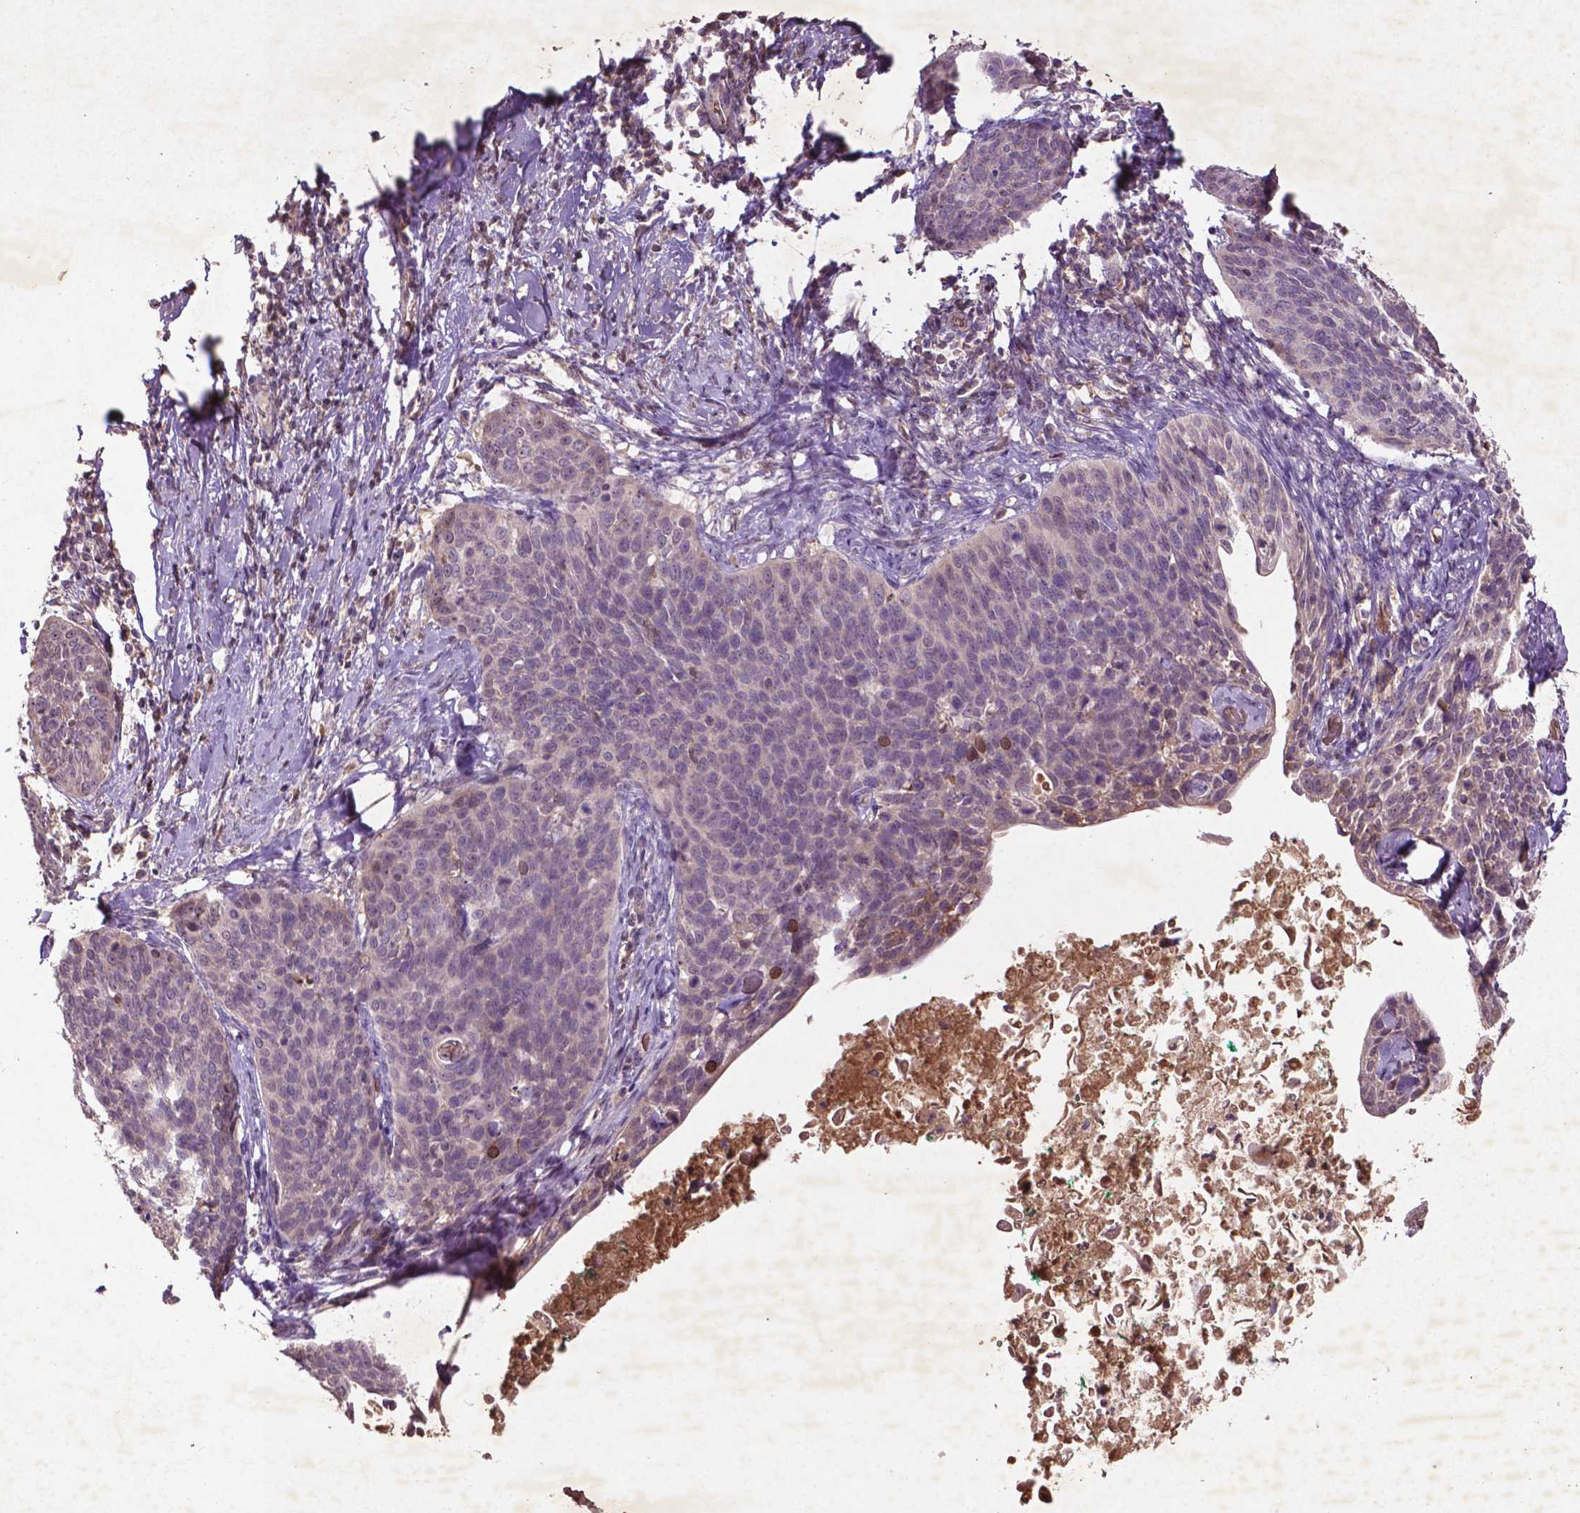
{"staining": {"intensity": "negative", "quantity": "none", "location": "none"}, "tissue": "cervical cancer", "cell_type": "Tumor cells", "image_type": "cancer", "snomed": [{"axis": "morphology", "description": "Squamous cell carcinoma, NOS"}, {"axis": "topography", "description": "Cervix"}], "caption": "Tumor cells are negative for brown protein staining in cervical squamous cell carcinoma. (DAB immunohistochemistry, high magnification).", "gene": "COQ2", "patient": {"sex": "female", "age": 69}}